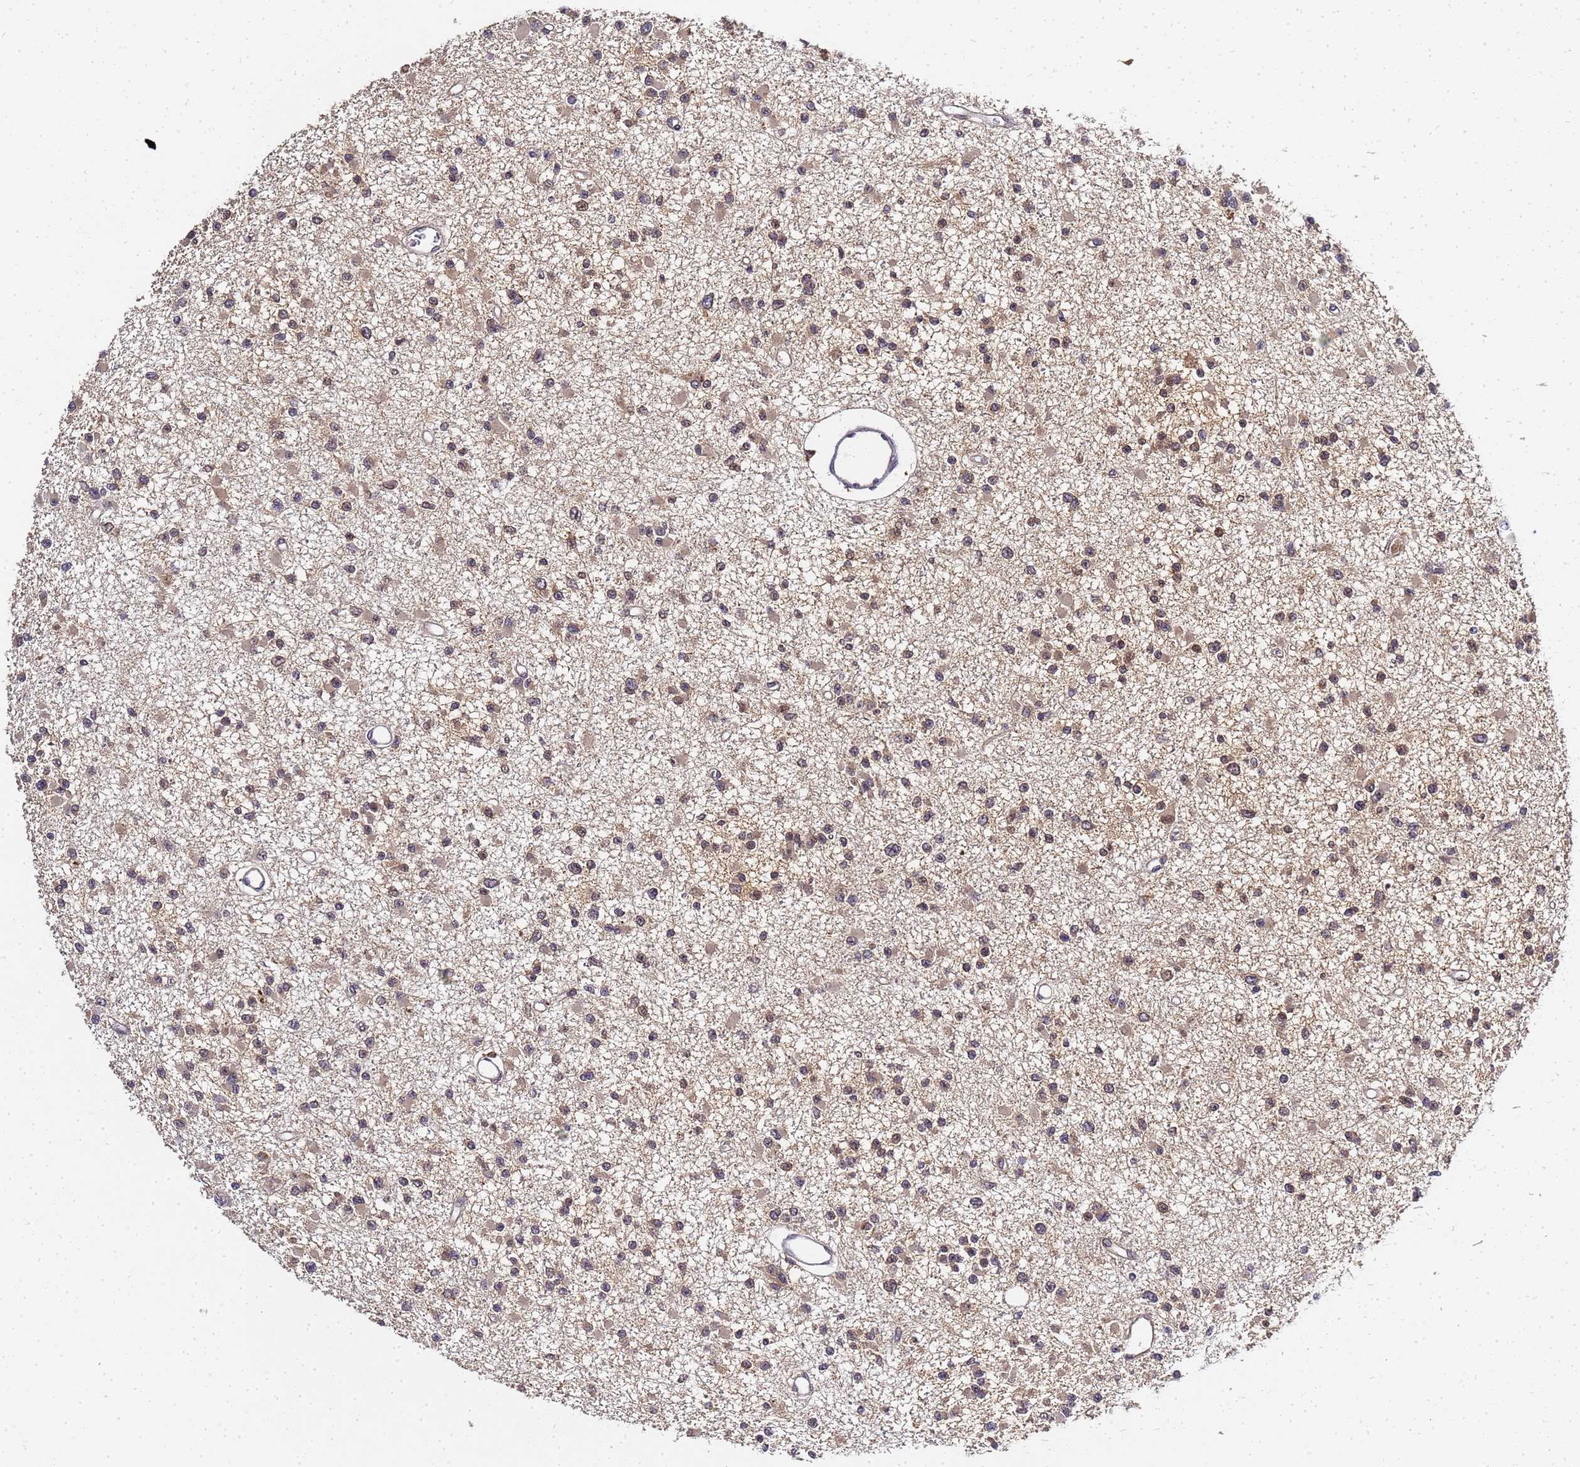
{"staining": {"intensity": "weak", "quantity": "<25%", "location": "nuclear"}, "tissue": "glioma", "cell_type": "Tumor cells", "image_type": "cancer", "snomed": [{"axis": "morphology", "description": "Glioma, malignant, Low grade"}, {"axis": "topography", "description": "Brain"}], "caption": "This is an immunohistochemistry image of human low-grade glioma (malignant). There is no staining in tumor cells.", "gene": "LGI4", "patient": {"sex": "female", "age": 22}}